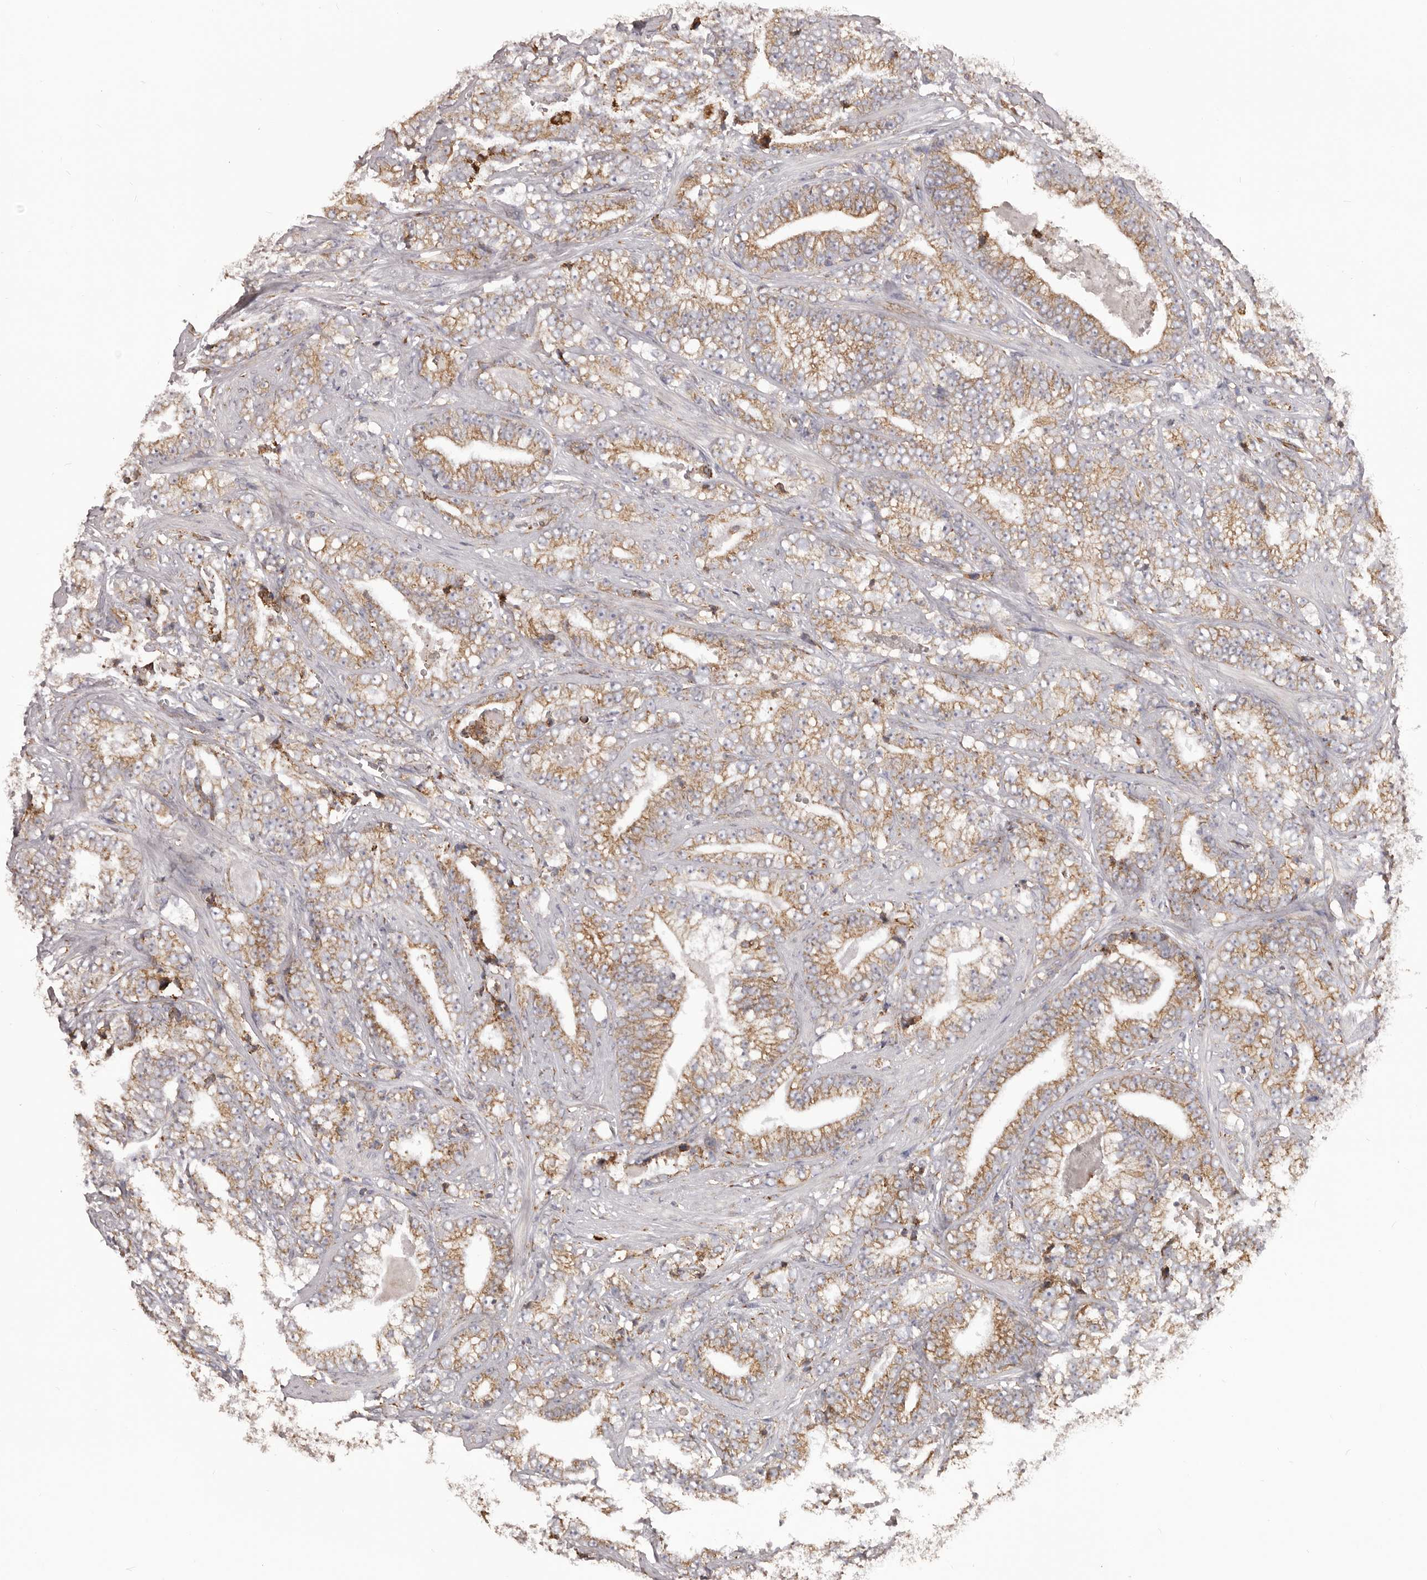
{"staining": {"intensity": "moderate", "quantity": ">75%", "location": "cytoplasmic/membranous"}, "tissue": "prostate cancer", "cell_type": "Tumor cells", "image_type": "cancer", "snomed": [{"axis": "morphology", "description": "Adenocarcinoma, High grade"}, {"axis": "topography", "description": "Prostate and seminal vesicle, NOS"}], "caption": "Immunohistochemistry photomicrograph of human high-grade adenocarcinoma (prostate) stained for a protein (brown), which reveals medium levels of moderate cytoplasmic/membranous positivity in approximately >75% of tumor cells.", "gene": "QRSL1", "patient": {"sex": "male", "age": 67}}